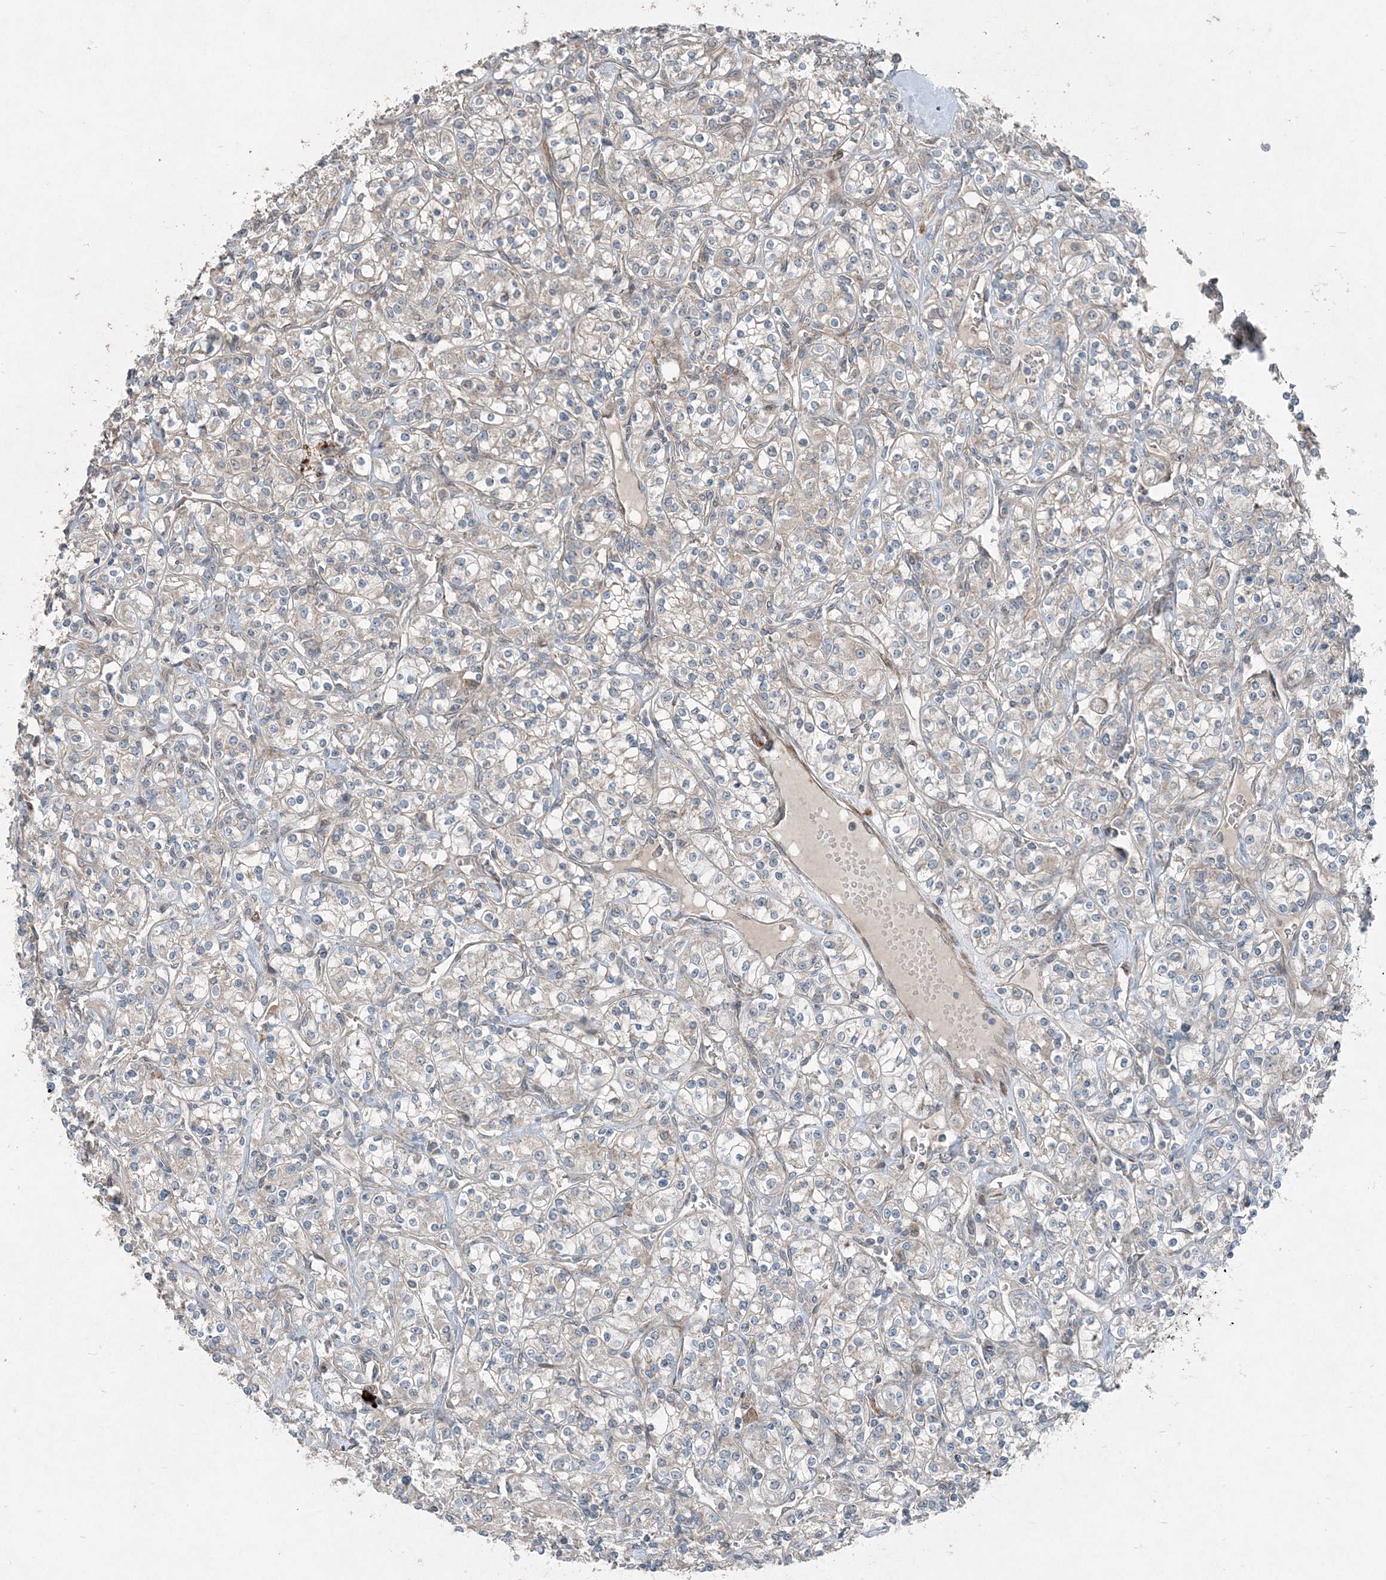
{"staining": {"intensity": "negative", "quantity": "none", "location": "none"}, "tissue": "renal cancer", "cell_type": "Tumor cells", "image_type": "cancer", "snomed": [{"axis": "morphology", "description": "Adenocarcinoma, NOS"}, {"axis": "topography", "description": "Kidney"}], "caption": "This is an immunohistochemistry photomicrograph of human adenocarcinoma (renal). There is no expression in tumor cells.", "gene": "INTU", "patient": {"sex": "male", "age": 77}}